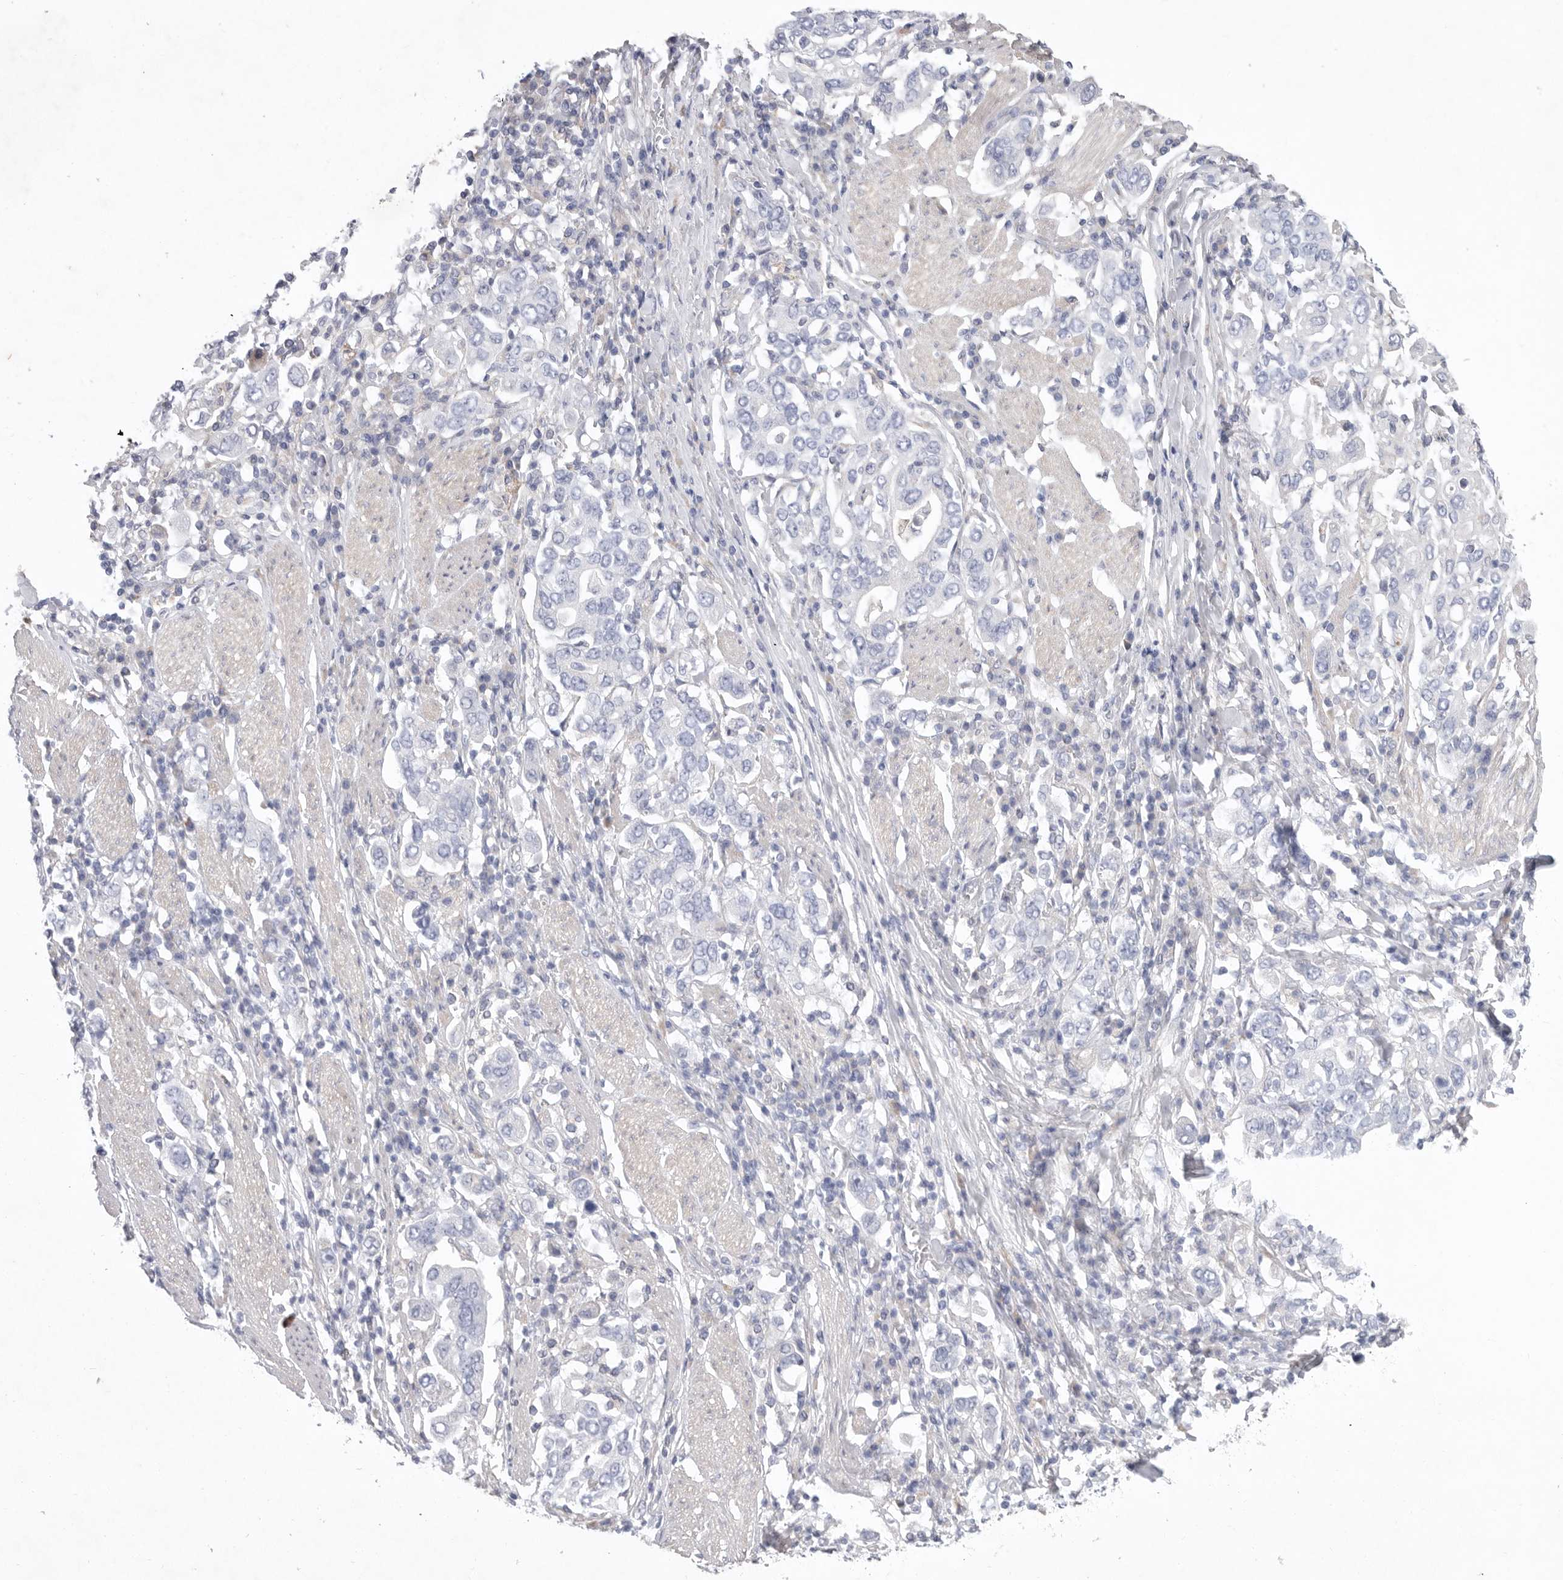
{"staining": {"intensity": "negative", "quantity": "none", "location": "none"}, "tissue": "stomach cancer", "cell_type": "Tumor cells", "image_type": "cancer", "snomed": [{"axis": "morphology", "description": "Adenocarcinoma, NOS"}, {"axis": "topography", "description": "Stomach, upper"}], "caption": "Tumor cells show no significant protein staining in adenocarcinoma (stomach).", "gene": "CAMK2B", "patient": {"sex": "male", "age": 62}}